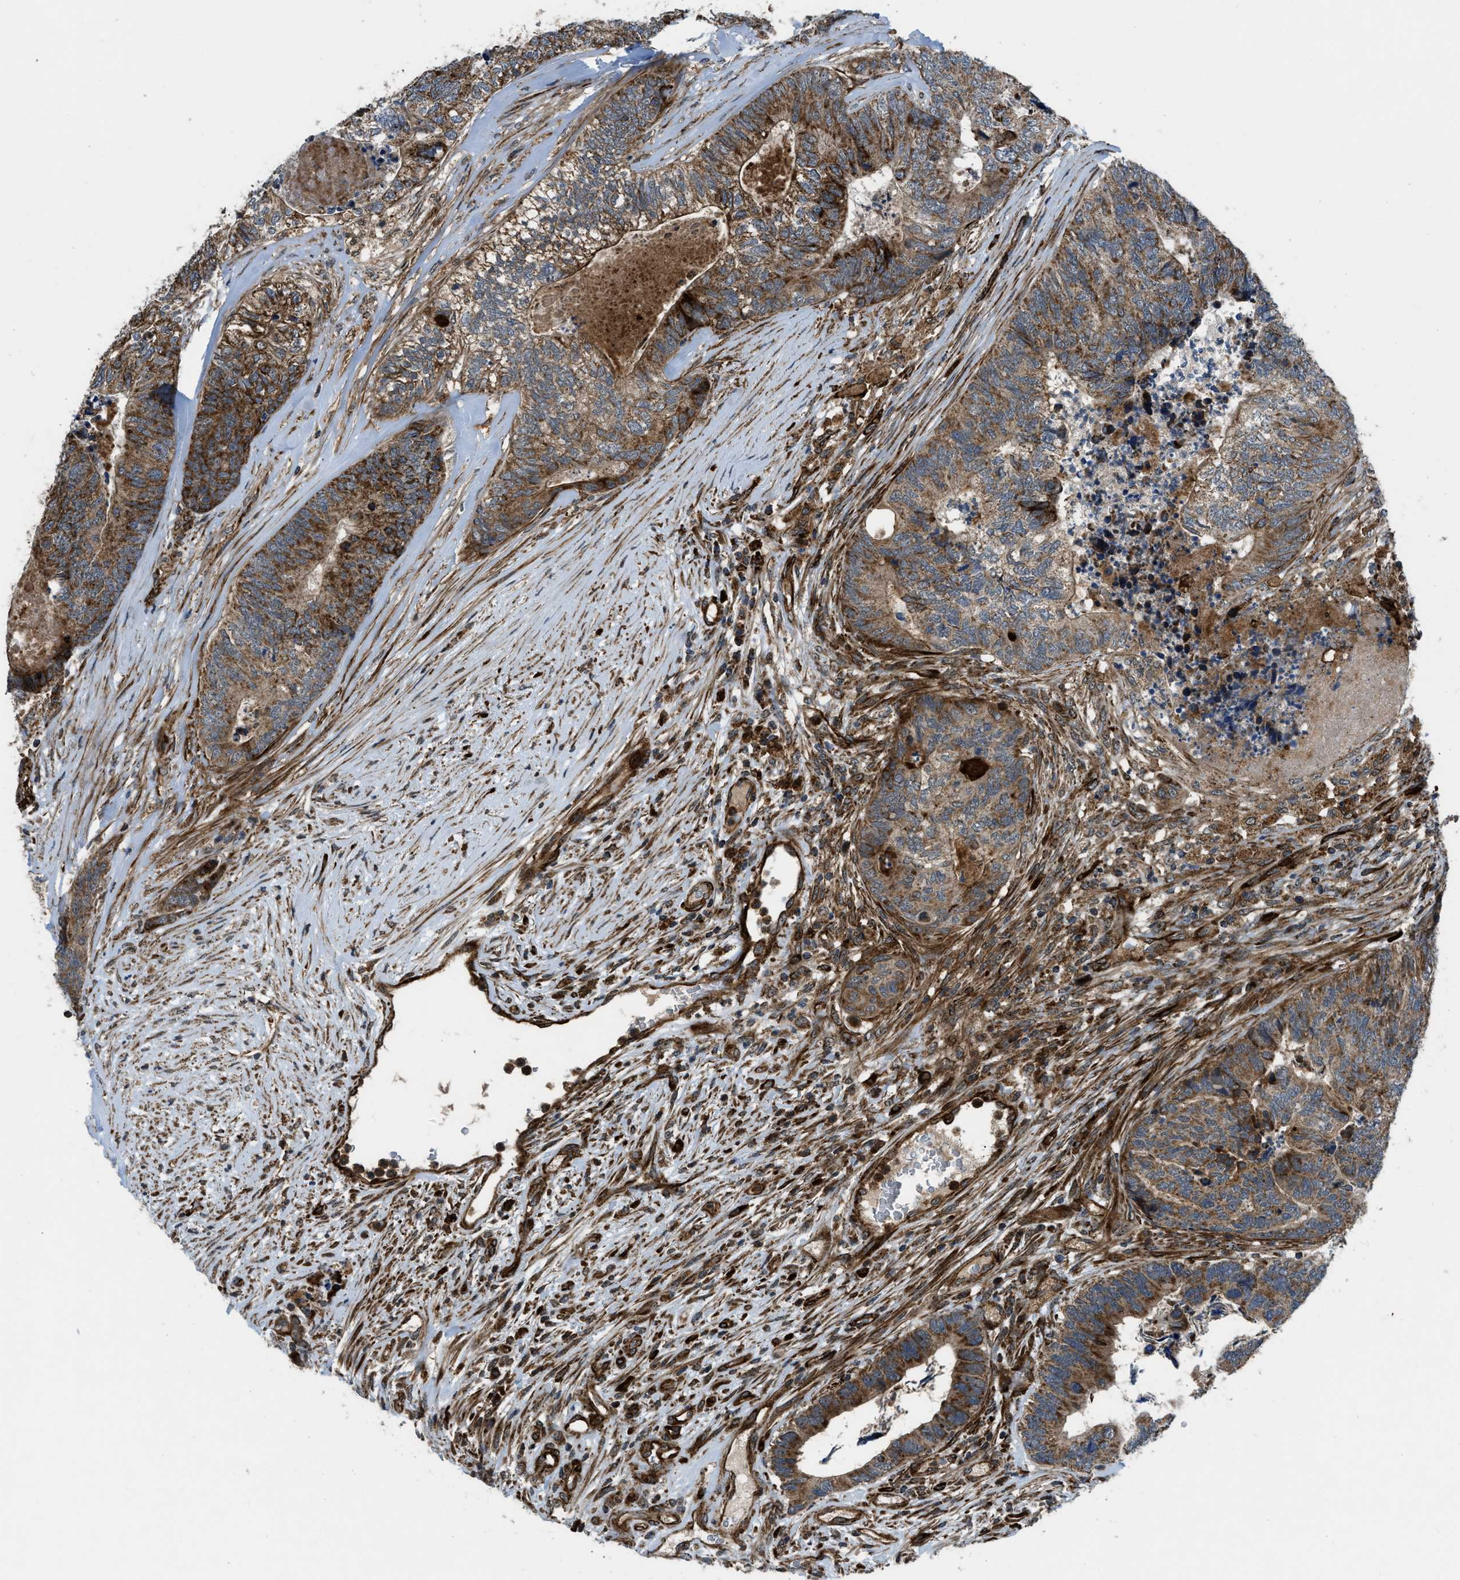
{"staining": {"intensity": "strong", "quantity": ">75%", "location": "cytoplasmic/membranous"}, "tissue": "colorectal cancer", "cell_type": "Tumor cells", "image_type": "cancer", "snomed": [{"axis": "morphology", "description": "Adenocarcinoma, NOS"}, {"axis": "topography", "description": "Colon"}], "caption": "Tumor cells demonstrate high levels of strong cytoplasmic/membranous expression in approximately >75% of cells in colorectal cancer.", "gene": "GSDME", "patient": {"sex": "female", "age": 67}}